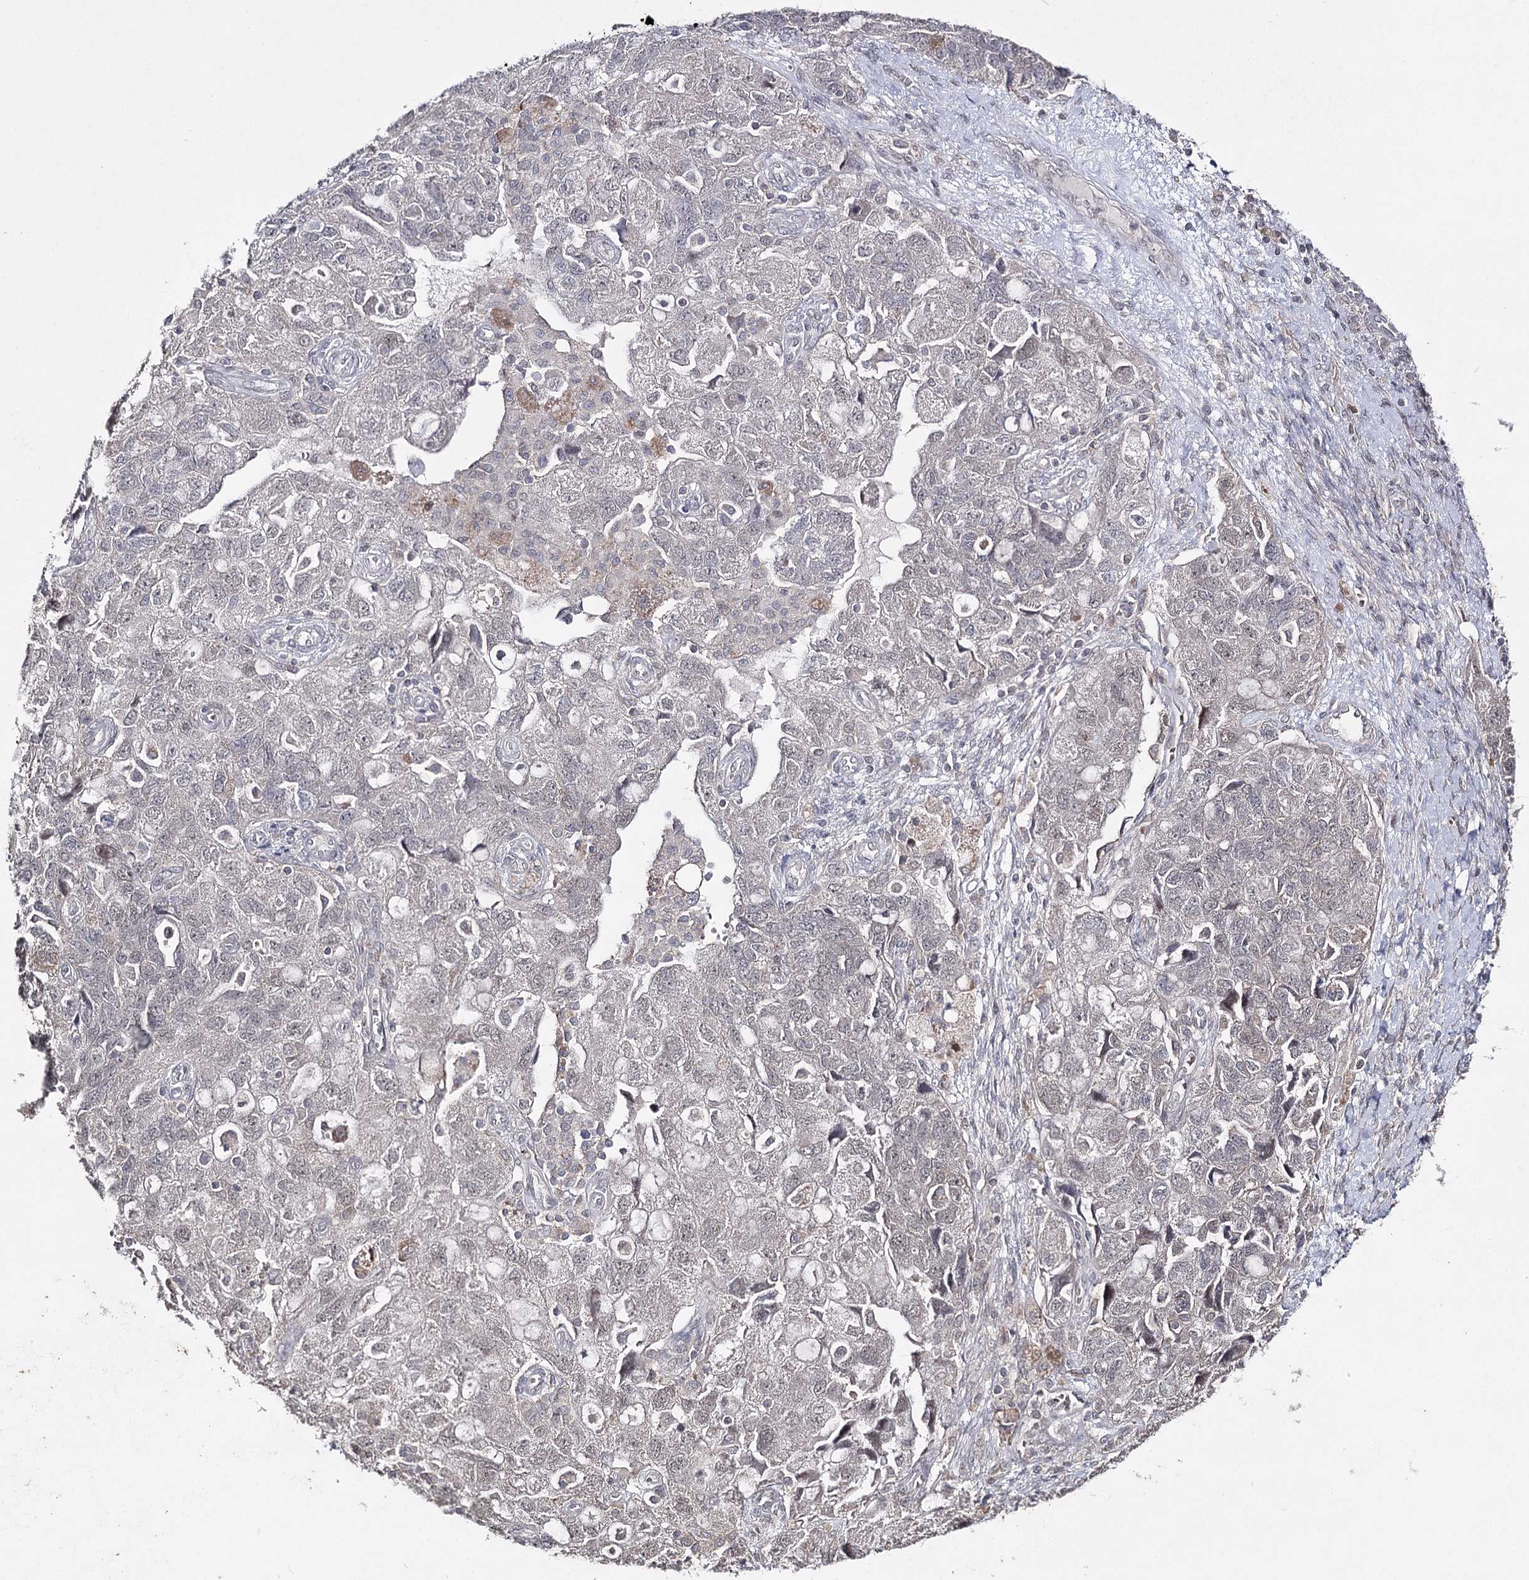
{"staining": {"intensity": "negative", "quantity": "none", "location": "none"}, "tissue": "ovarian cancer", "cell_type": "Tumor cells", "image_type": "cancer", "snomed": [{"axis": "morphology", "description": "Carcinoma, NOS"}, {"axis": "morphology", "description": "Cystadenocarcinoma, serous, NOS"}, {"axis": "topography", "description": "Ovary"}], "caption": "An immunohistochemistry (IHC) micrograph of ovarian carcinoma is shown. There is no staining in tumor cells of ovarian carcinoma.", "gene": "HSD11B2", "patient": {"sex": "female", "age": 69}}